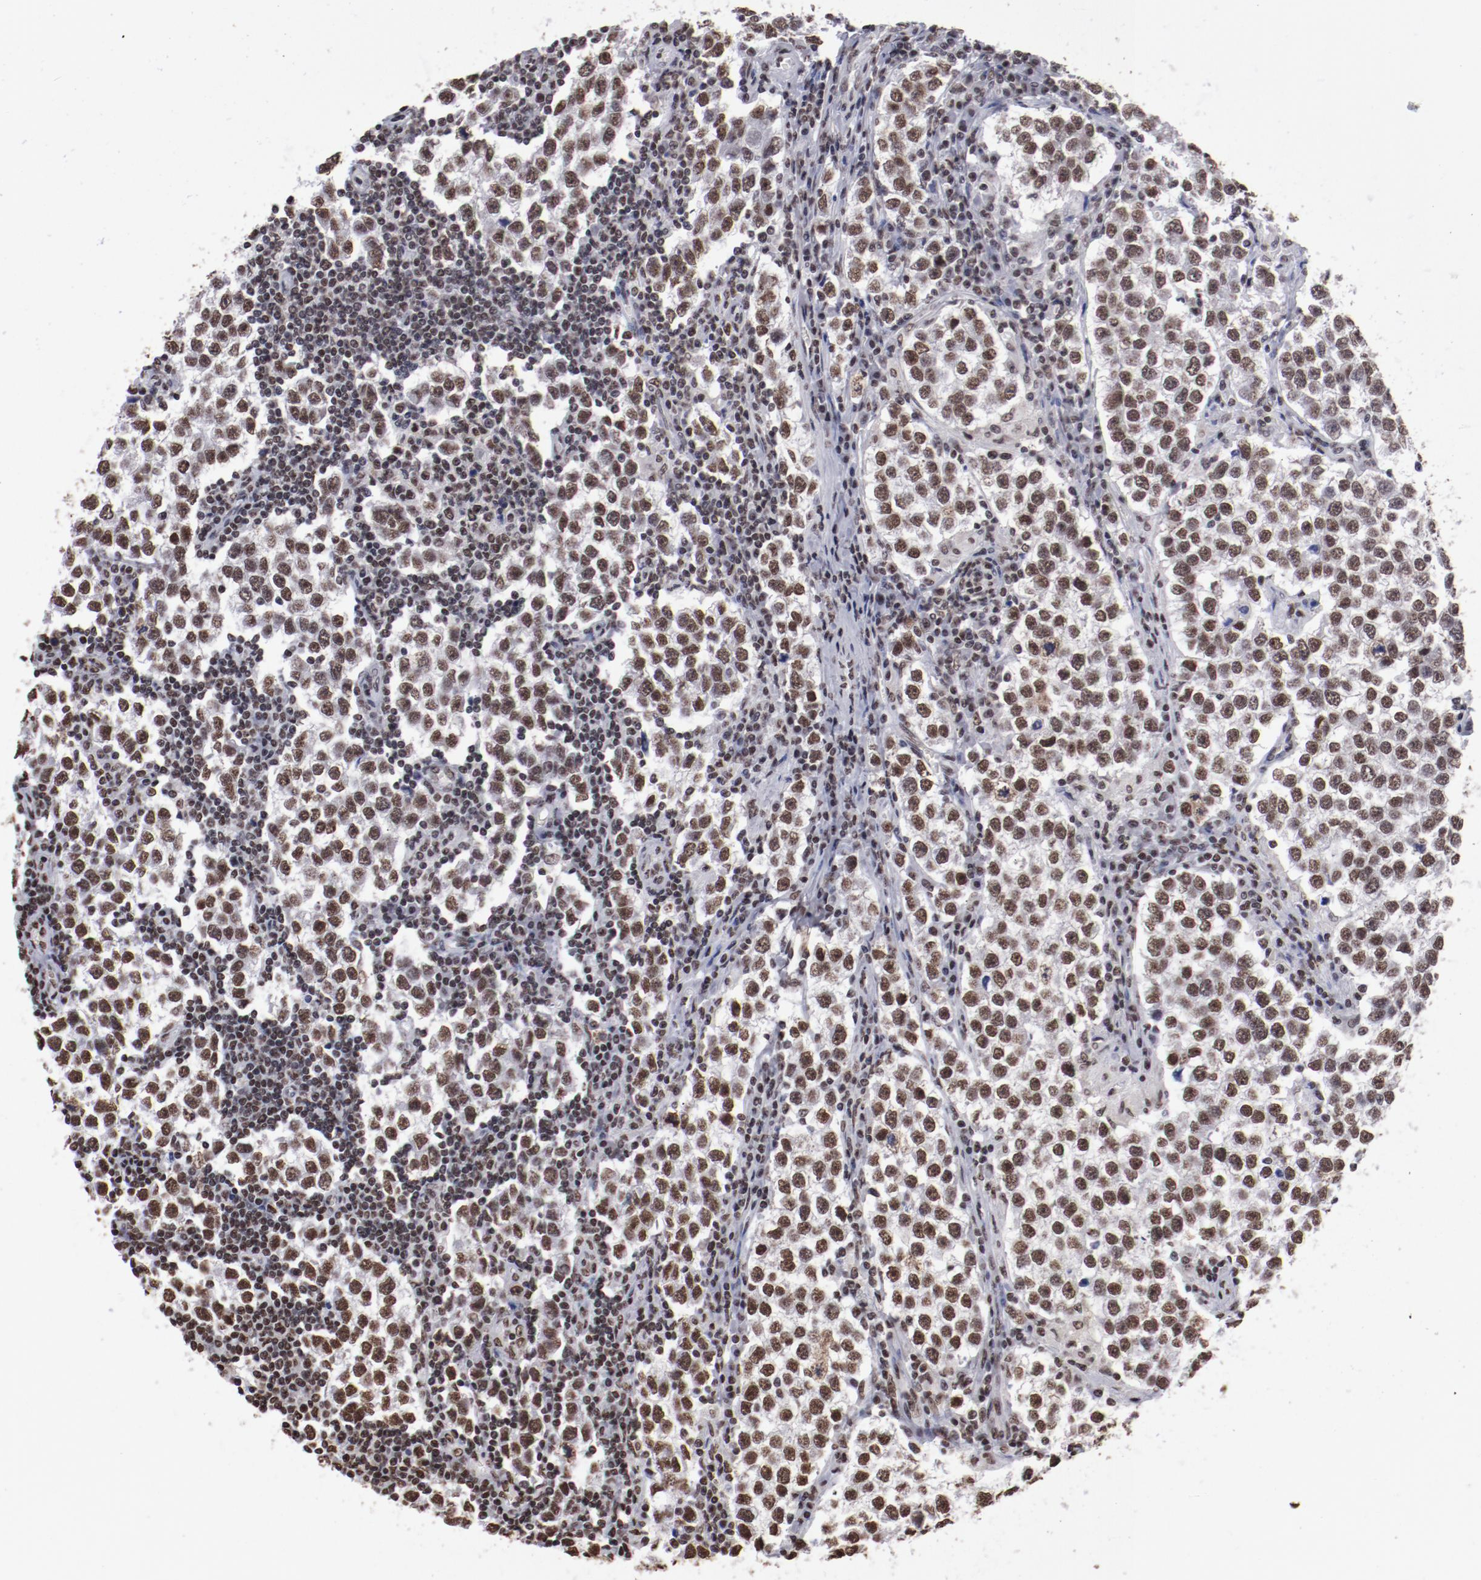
{"staining": {"intensity": "strong", "quantity": ">75%", "location": "nuclear"}, "tissue": "testis cancer", "cell_type": "Tumor cells", "image_type": "cancer", "snomed": [{"axis": "morphology", "description": "Seminoma, NOS"}, {"axis": "topography", "description": "Testis"}], "caption": "Brown immunohistochemical staining in human testis seminoma reveals strong nuclear positivity in about >75% of tumor cells.", "gene": "HNRNPA2B1", "patient": {"sex": "male", "age": 36}}